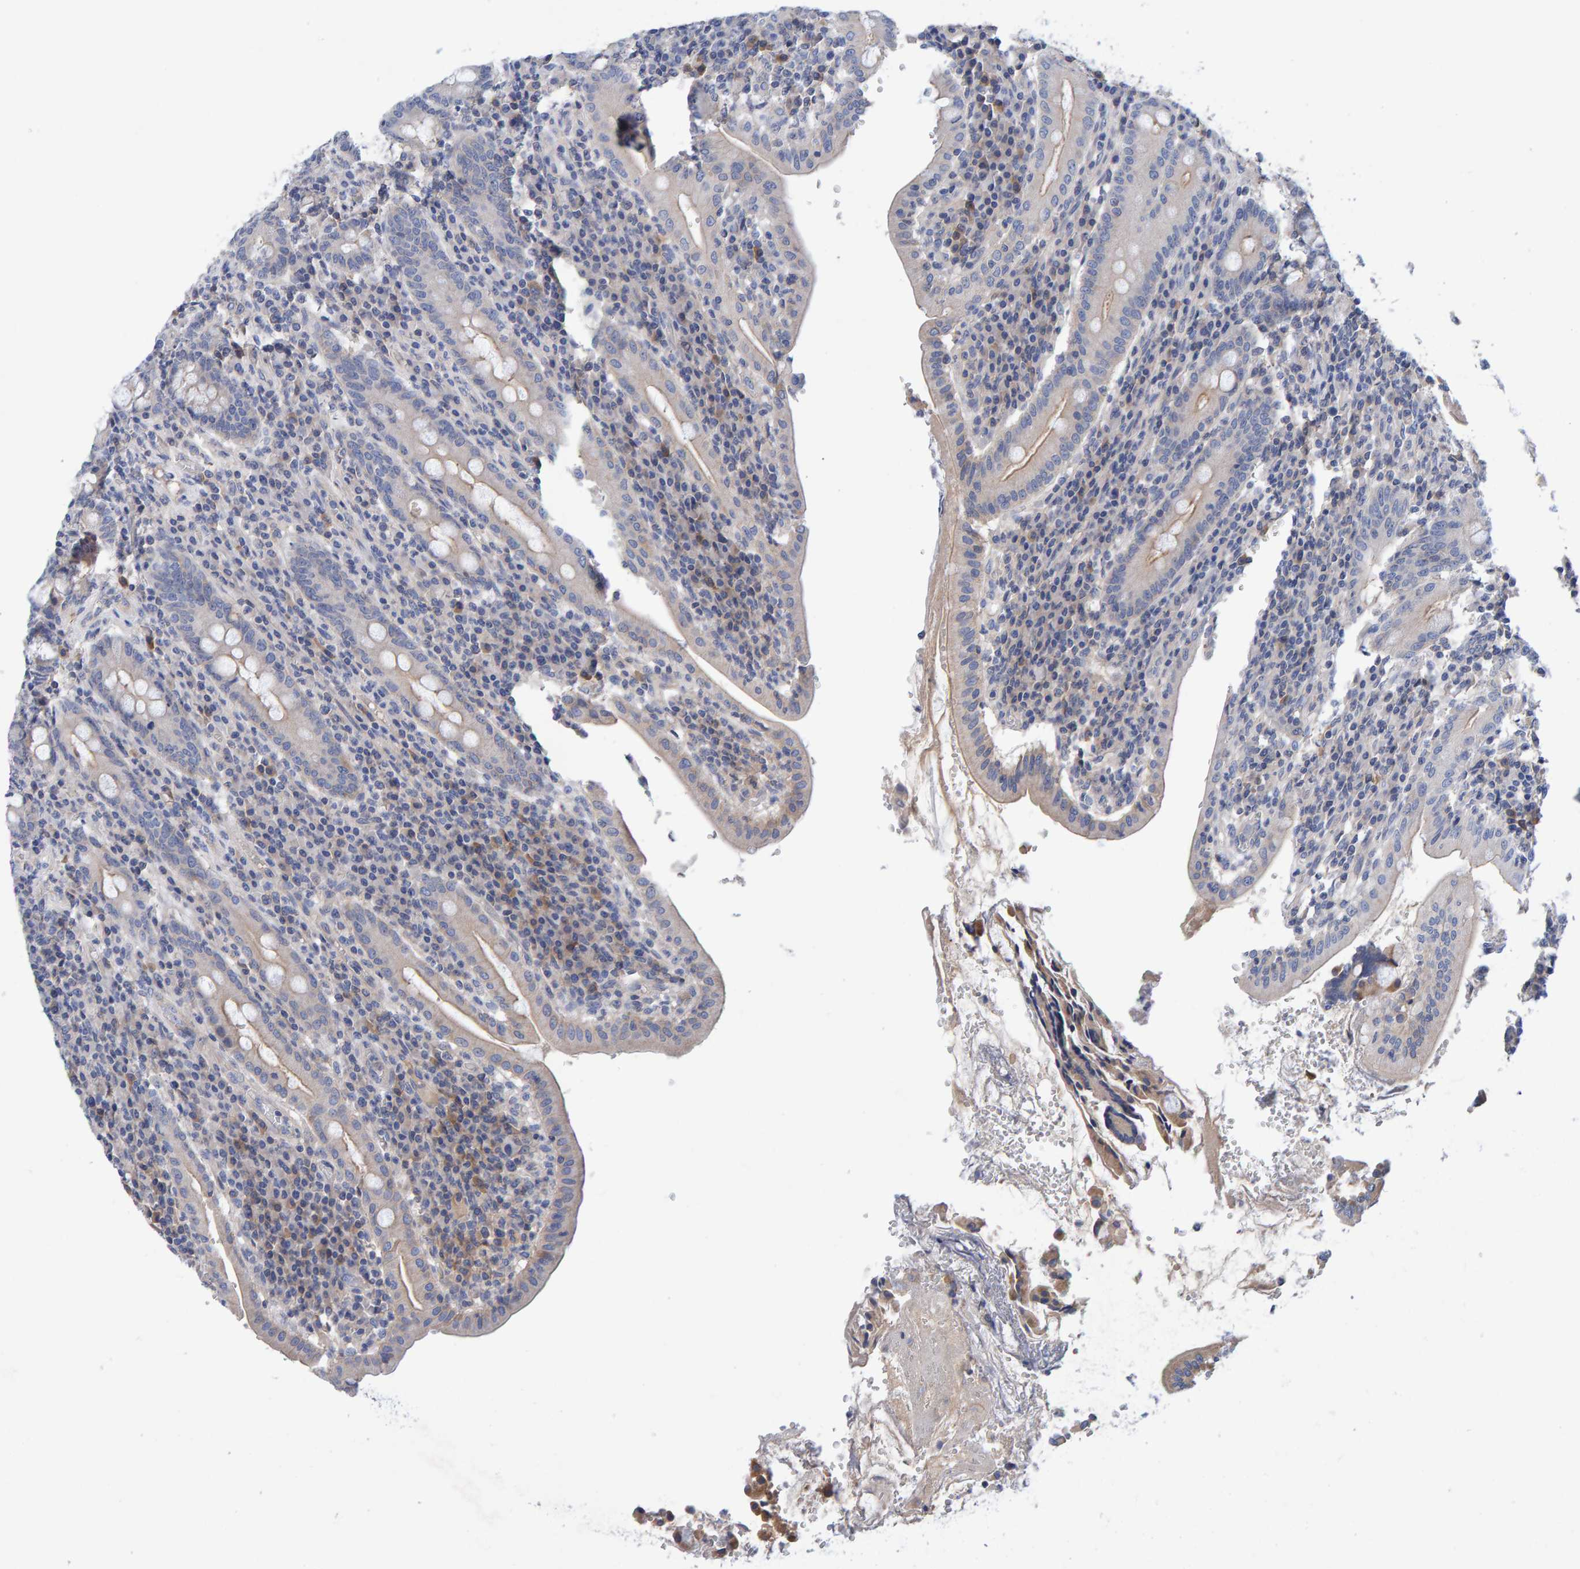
{"staining": {"intensity": "moderate", "quantity": "25%-75%", "location": "cytoplasmic/membranous"}, "tissue": "duodenum", "cell_type": "Glandular cells", "image_type": "normal", "snomed": [{"axis": "morphology", "description": "Normal tissue, NOS"}, {"axis": "morphology", "description": "Adenocarcinoma, NOS"}, {"axis": "topography", "description": "Pancreas"}, {"axis": "topography", "description": "Duodenum"}], "caption": "Duodenum stained with IHC demonstrates moderate cytoplasmic/membranous staining in approximately 25%-75% of glandular cells.", "gene": "EFR3A", "patient": {"sex": "male", "age": 50}}